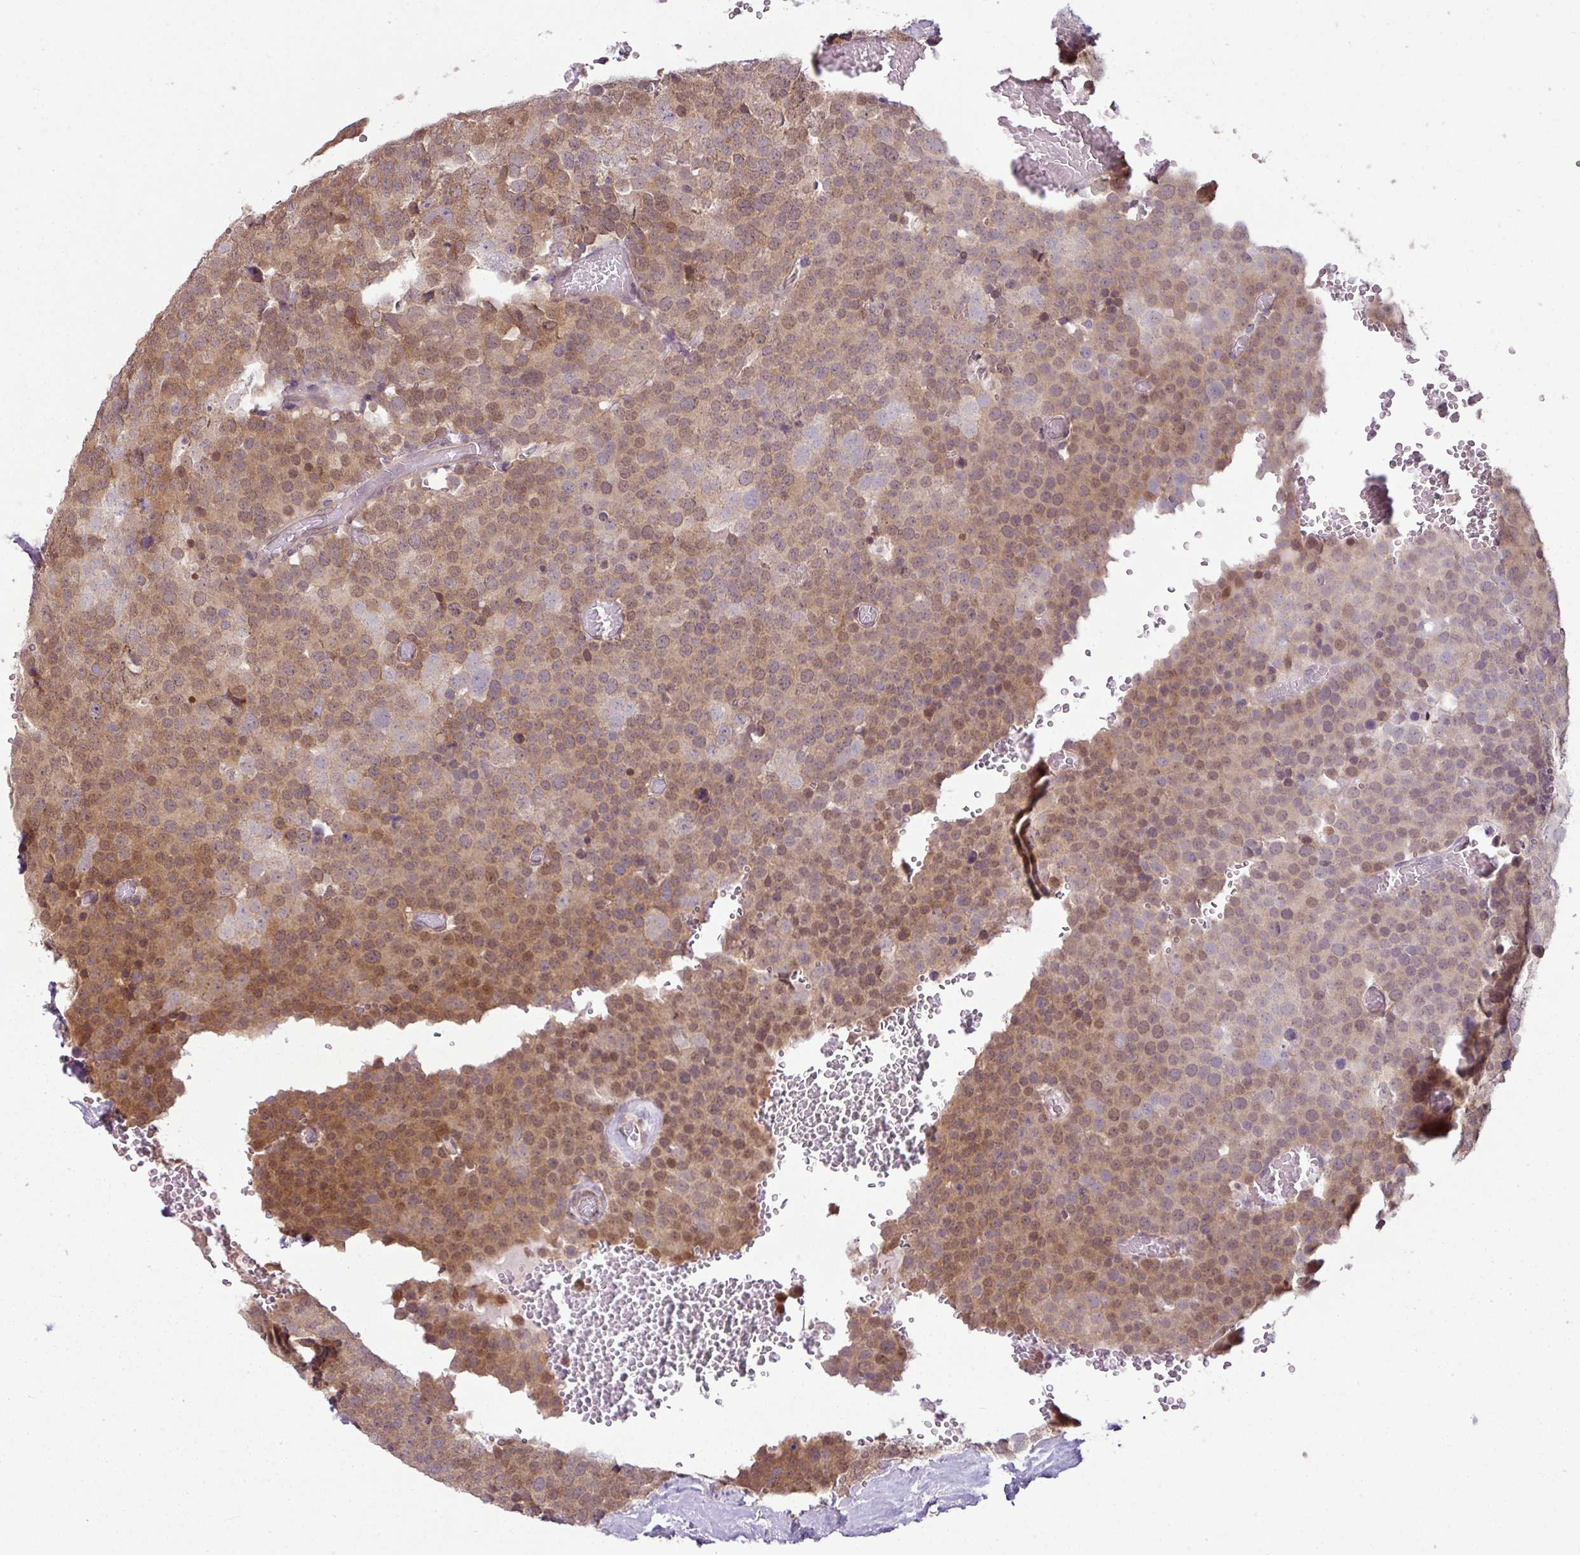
{"staining": {"intensity": "moderate", "quantity": ">75%", "location": "cytoplasmic/membranous,nuclear"}, "tissue": "testis cancer", "cell_type": "Tumor cells", "image_type": "cancer", "snomed": [{"axis": "morphology", "description": "Seminoma, NOS"}, {"axis": "topography", "description": "Testis"}], "caption": "Testis seminoma was stained to show a protein in brown. There is medium levels of moderate cytoplasmic/membranous and nuclear staining in approximately >75% of tumor cells.", "gene": "DERPC", "patient": {"sex": "male", "age": 71}}